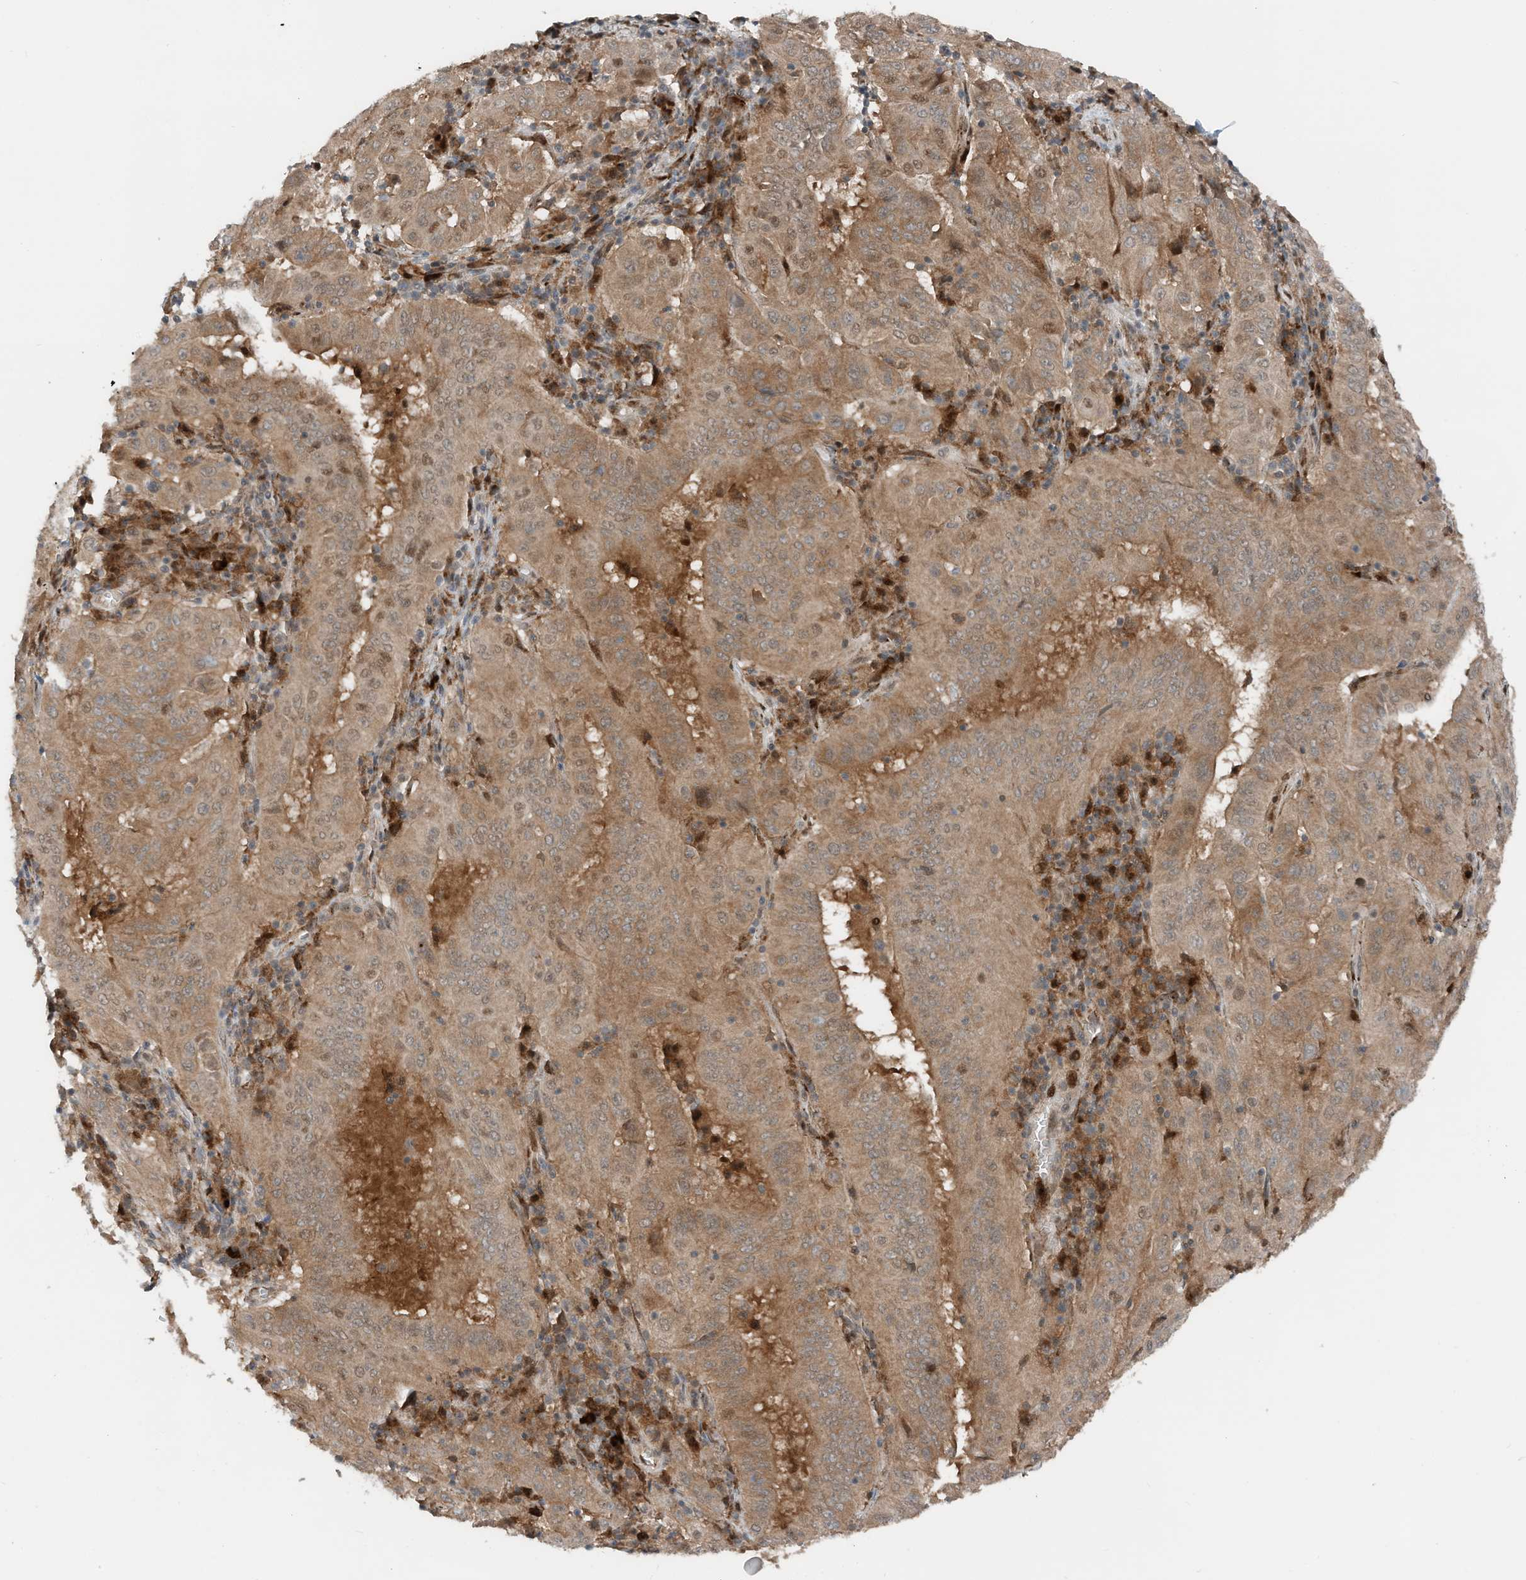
{"staining": {"intensity": "moderate", "quantity": ">75%", "location": "cytoplasmic/membranous,nuclear"}, "tissue": "pancreatic cancer", "cell_type": "Tumor cells", "image_type": "cancer", "snomed": [{"axis": "morphology", "description": "Adenocarcinoma, NOS"}, {"axis": "topography", "description": "Pancreas"}], "caption": "Brown immunohistochemical staining in pancreatic adenocarcinoma shows moderate cytoplasmic/membranous and nuclear positivity in about >75% of tumor cells.", "gene": "RMND1", "patient": {"sex": "male", "age": 63}}